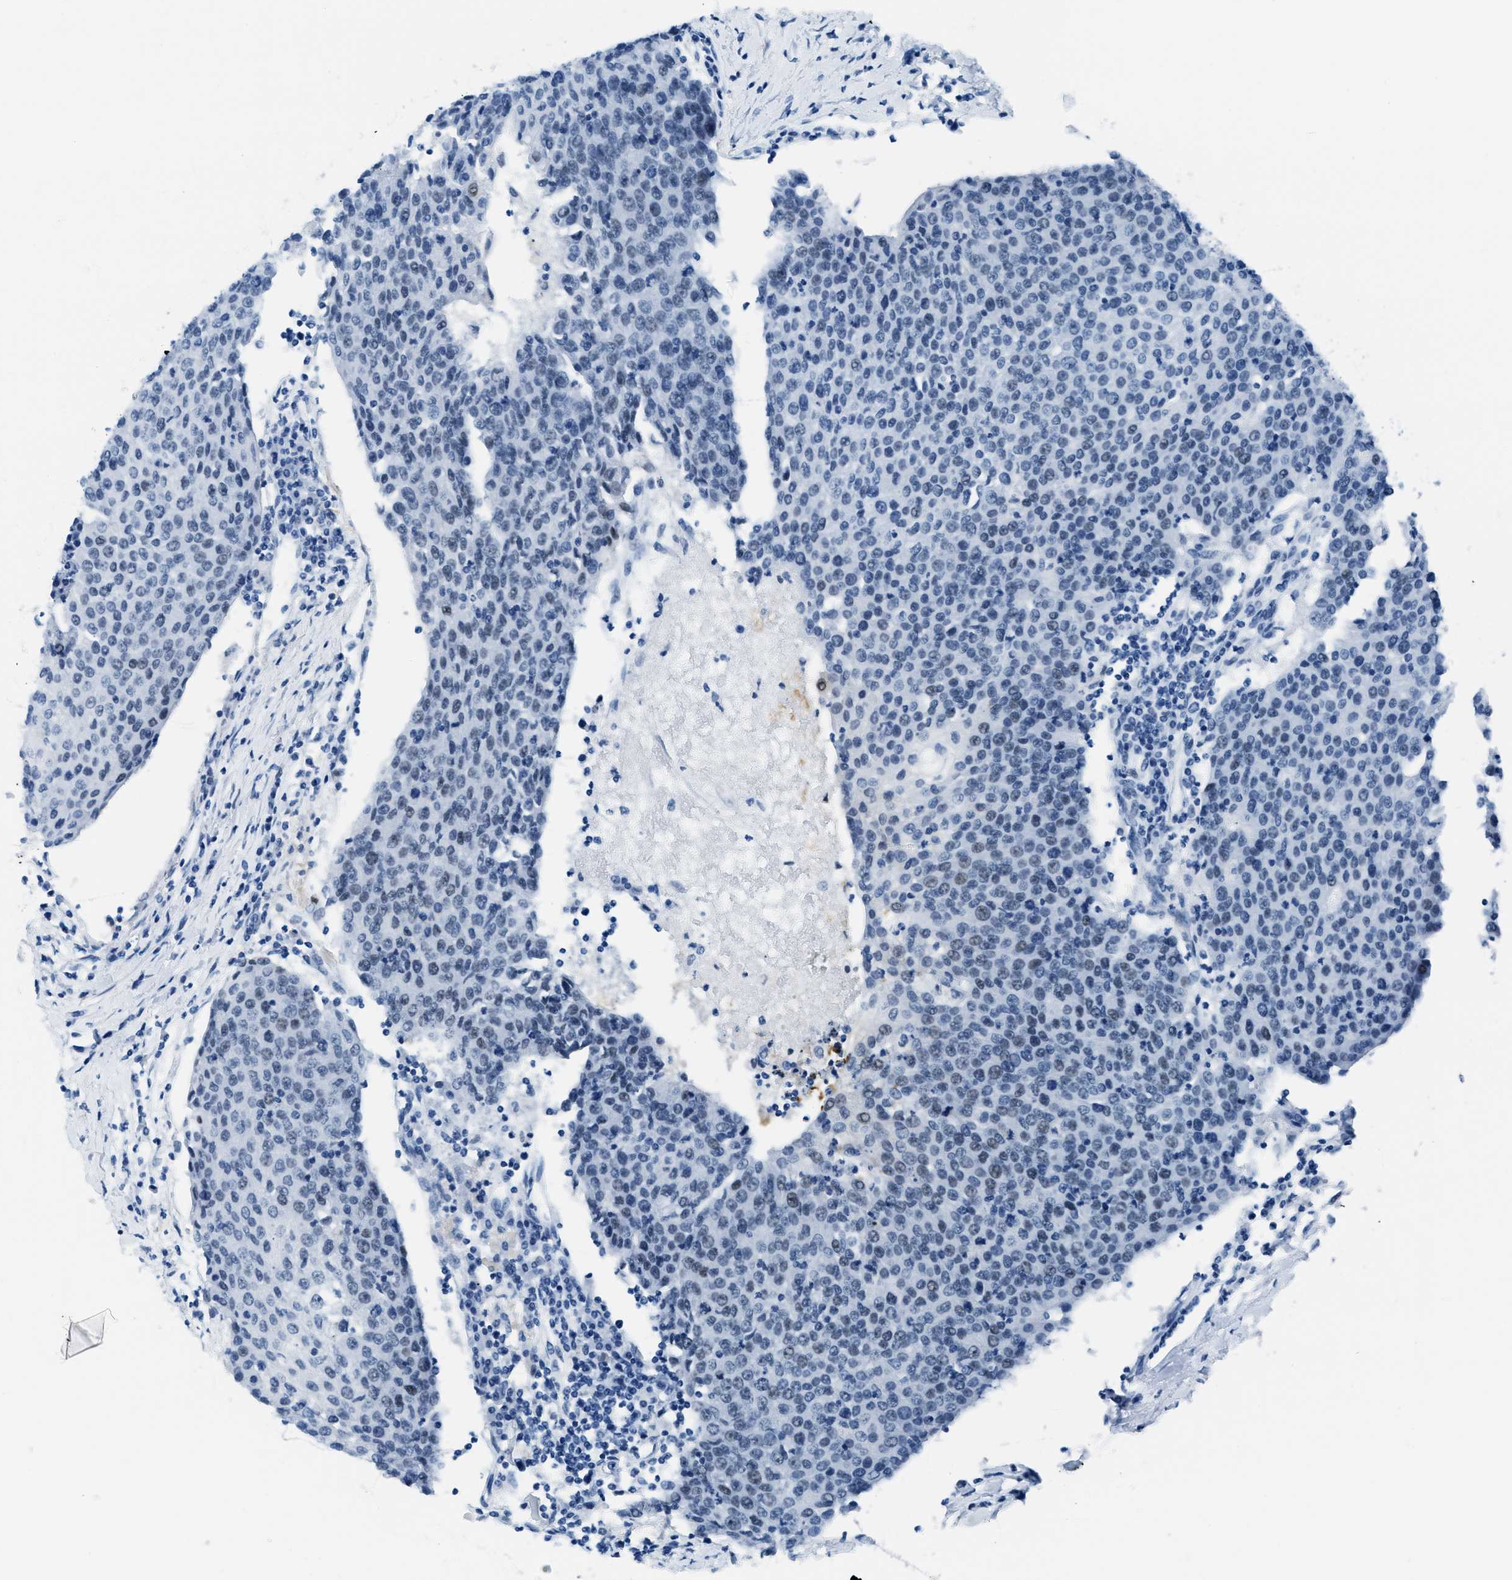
{"staining": {"intensity": "weak", "quantity": "<25%", "location": "nuclear"}, "tissue": "urothelial cancer", "cell_type": "Tumor cells", "image_type": "cancer", "snomed": [{"axis": "morphology", "description": "Urothelial carcinoma, High grade"}, {"axis": "topography", "description": "Urinary bladder"}], "caption": "An IHC photomicrograph of high-grade urothelial carcinoma is shown. There is no staining in tumor cells of high-grade urothelial carcinoma. The staining is performed using DAB (3,3'-diaminobenzidine) brown chromogen with nuclei counter-stained in using hematoxylin.", "gene": "PLA2G2A", "patient": {"sex": "female", "age": 85}}